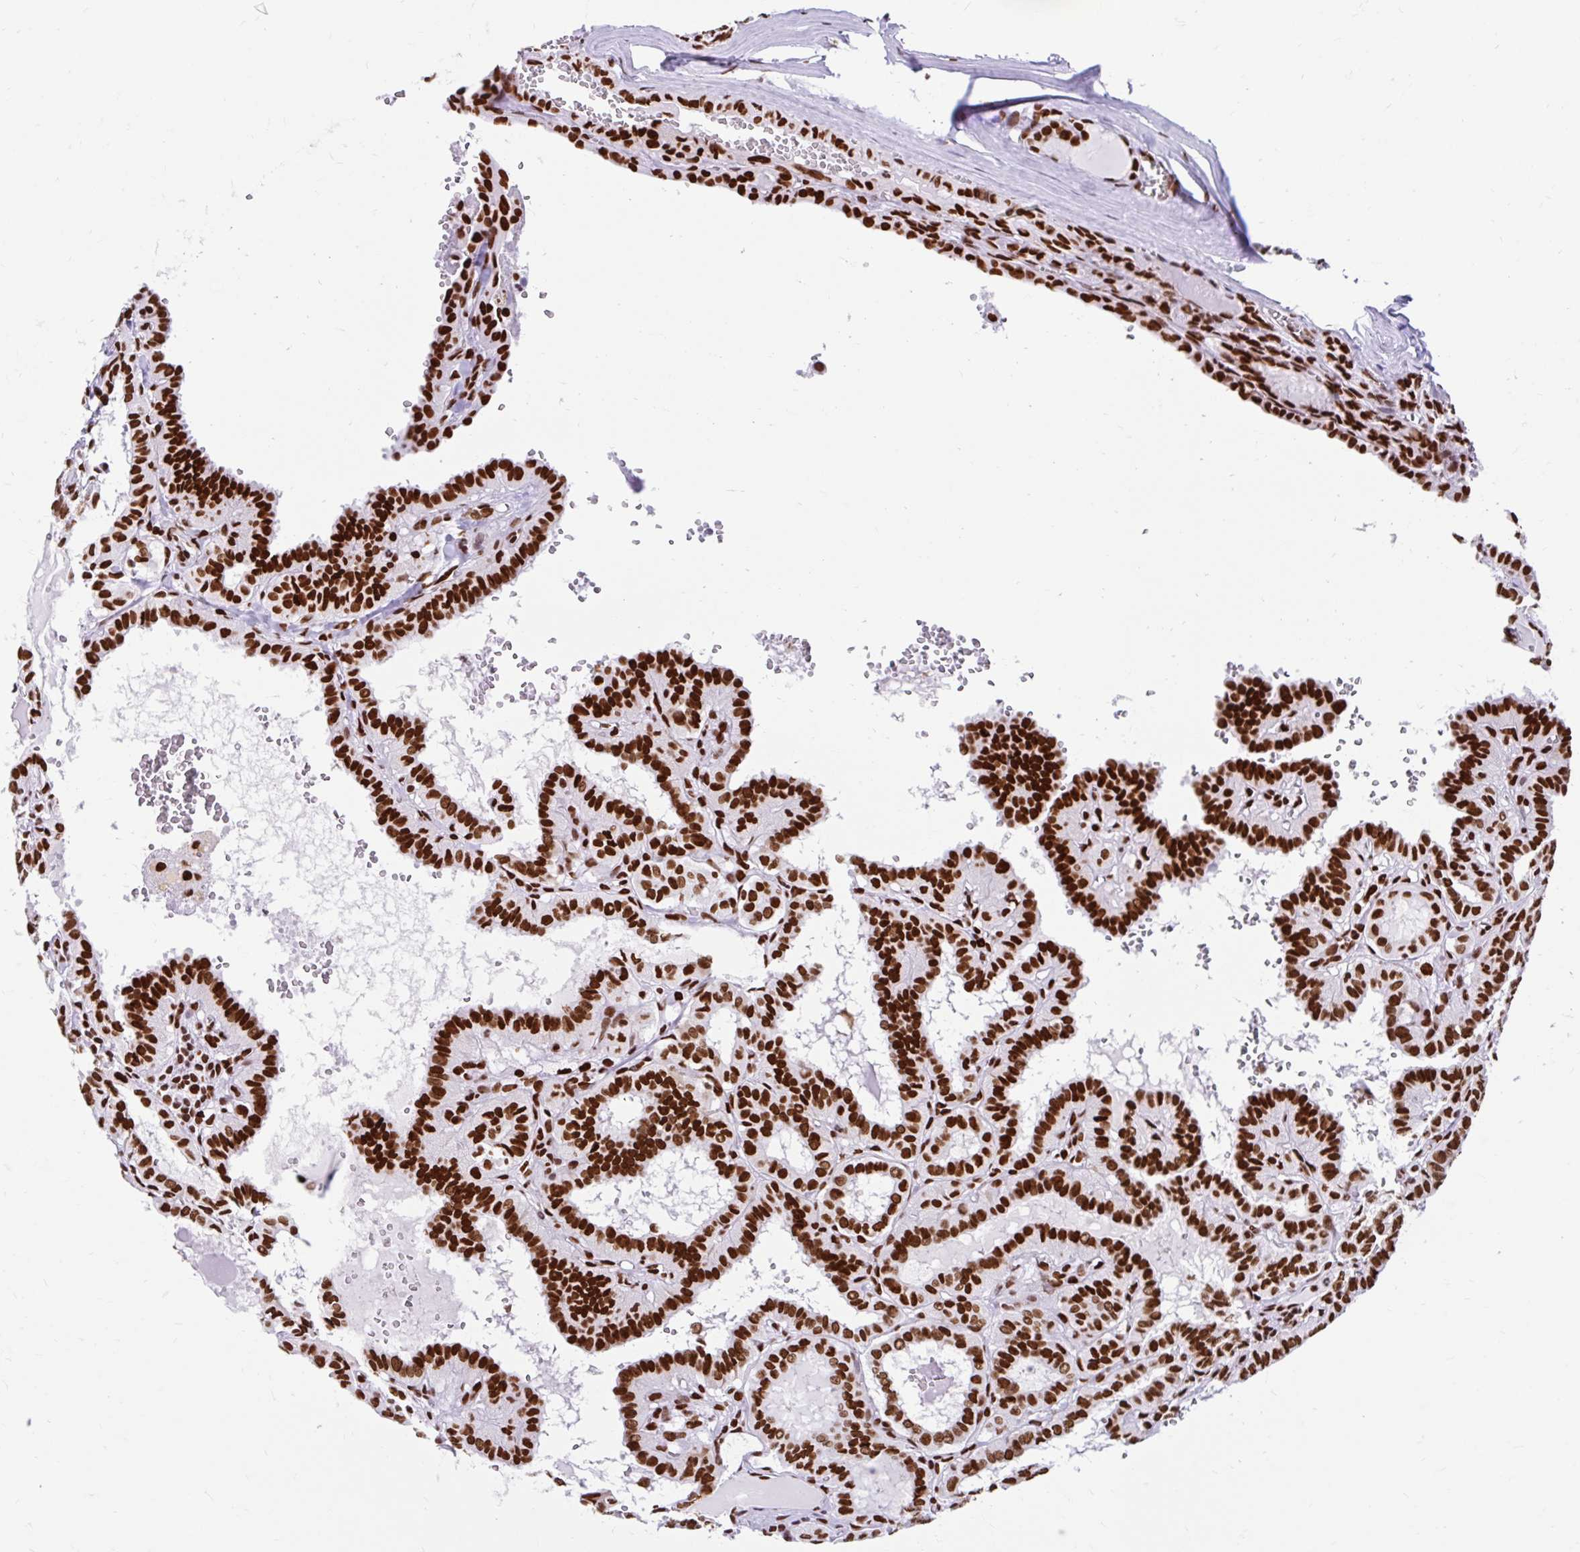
{"staining": {"intensity": "strong", "quantity": ">75%", "location": "nuclear"}, "tissue": "thyroid cancer", "cell_type": "Tumor cells", "image_type": "cancer", "snomed": [{"axis": "morphology", "description": "Papillary adenocarcinoma, NOS"}, {"axis": "topography", "description": "Thyroid gland"}], "caption": "Immunohistochemistry (IHC) (DAB (3,3'-diaminobenzidine)) staining of thyroid cancer demonstrates strong nuclear protein expression in approximately >75% of tumor cells.", "gene": "KHDRBS1", "patient": {"sex": "female", "age": 21}}